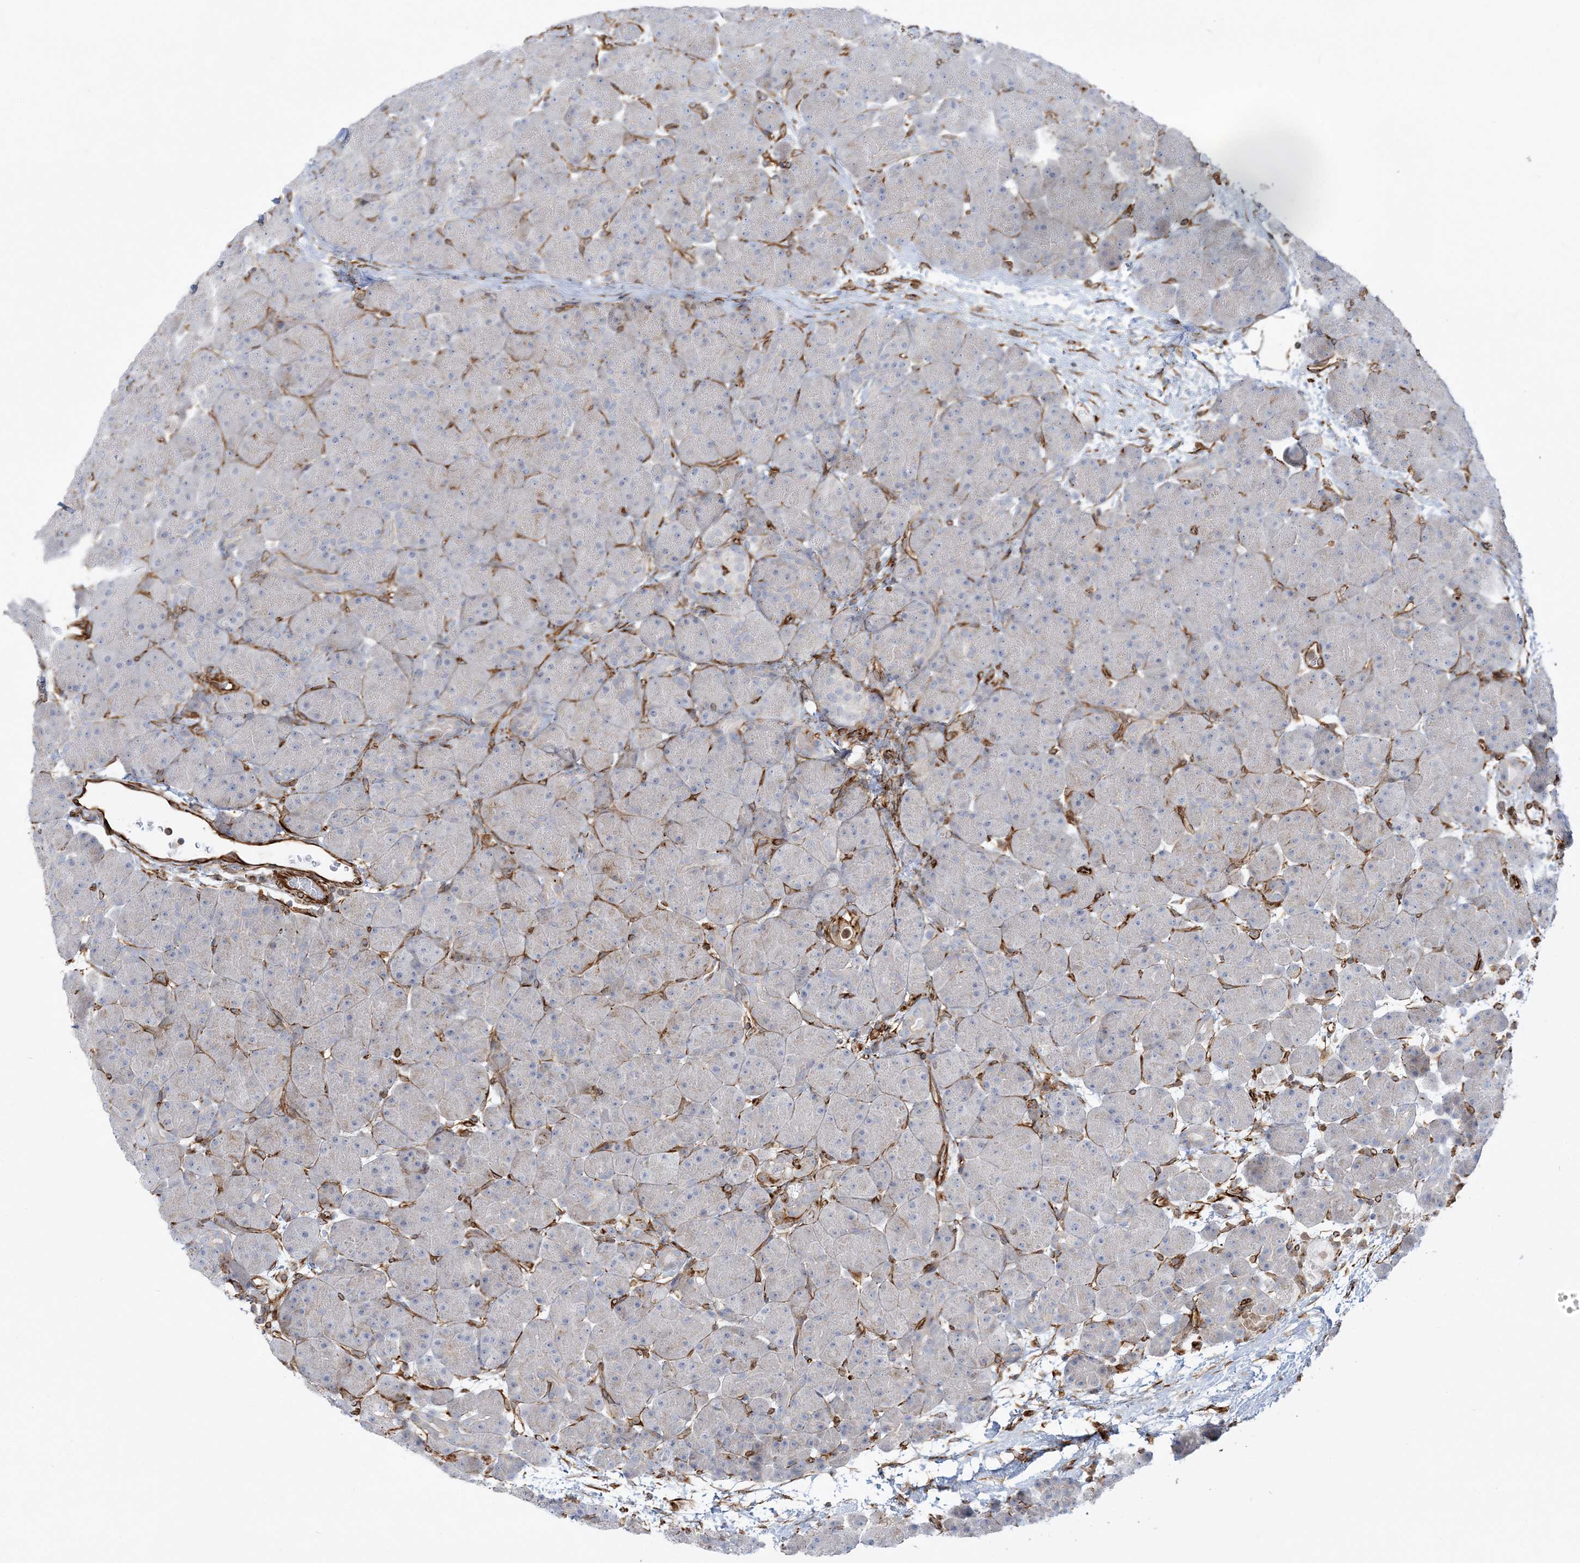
{"staining": {"intensity": "moderate", "quantity": "<25%", "location": "cytoplasmic/membranous"}, "tissue": "pancreas", "cell_type": "Exocrine glandular cells", "image_type": "normal", "snomed": [{"axis": "morphology", "description": "Normal tissue, NOS"}, {"axis": "topography", "description": "Pancreas"}], "caption": "Immunohistochemical staining of benign pancreas exhibits low levels of moderate cytoplasmic/membranous staining in approximately <25% of exocrine glandular cells. (IHC, brightfield microscopy, high magnification).", "gene": "SCLT1", "patient": {"sex": "male", "age": 66}}